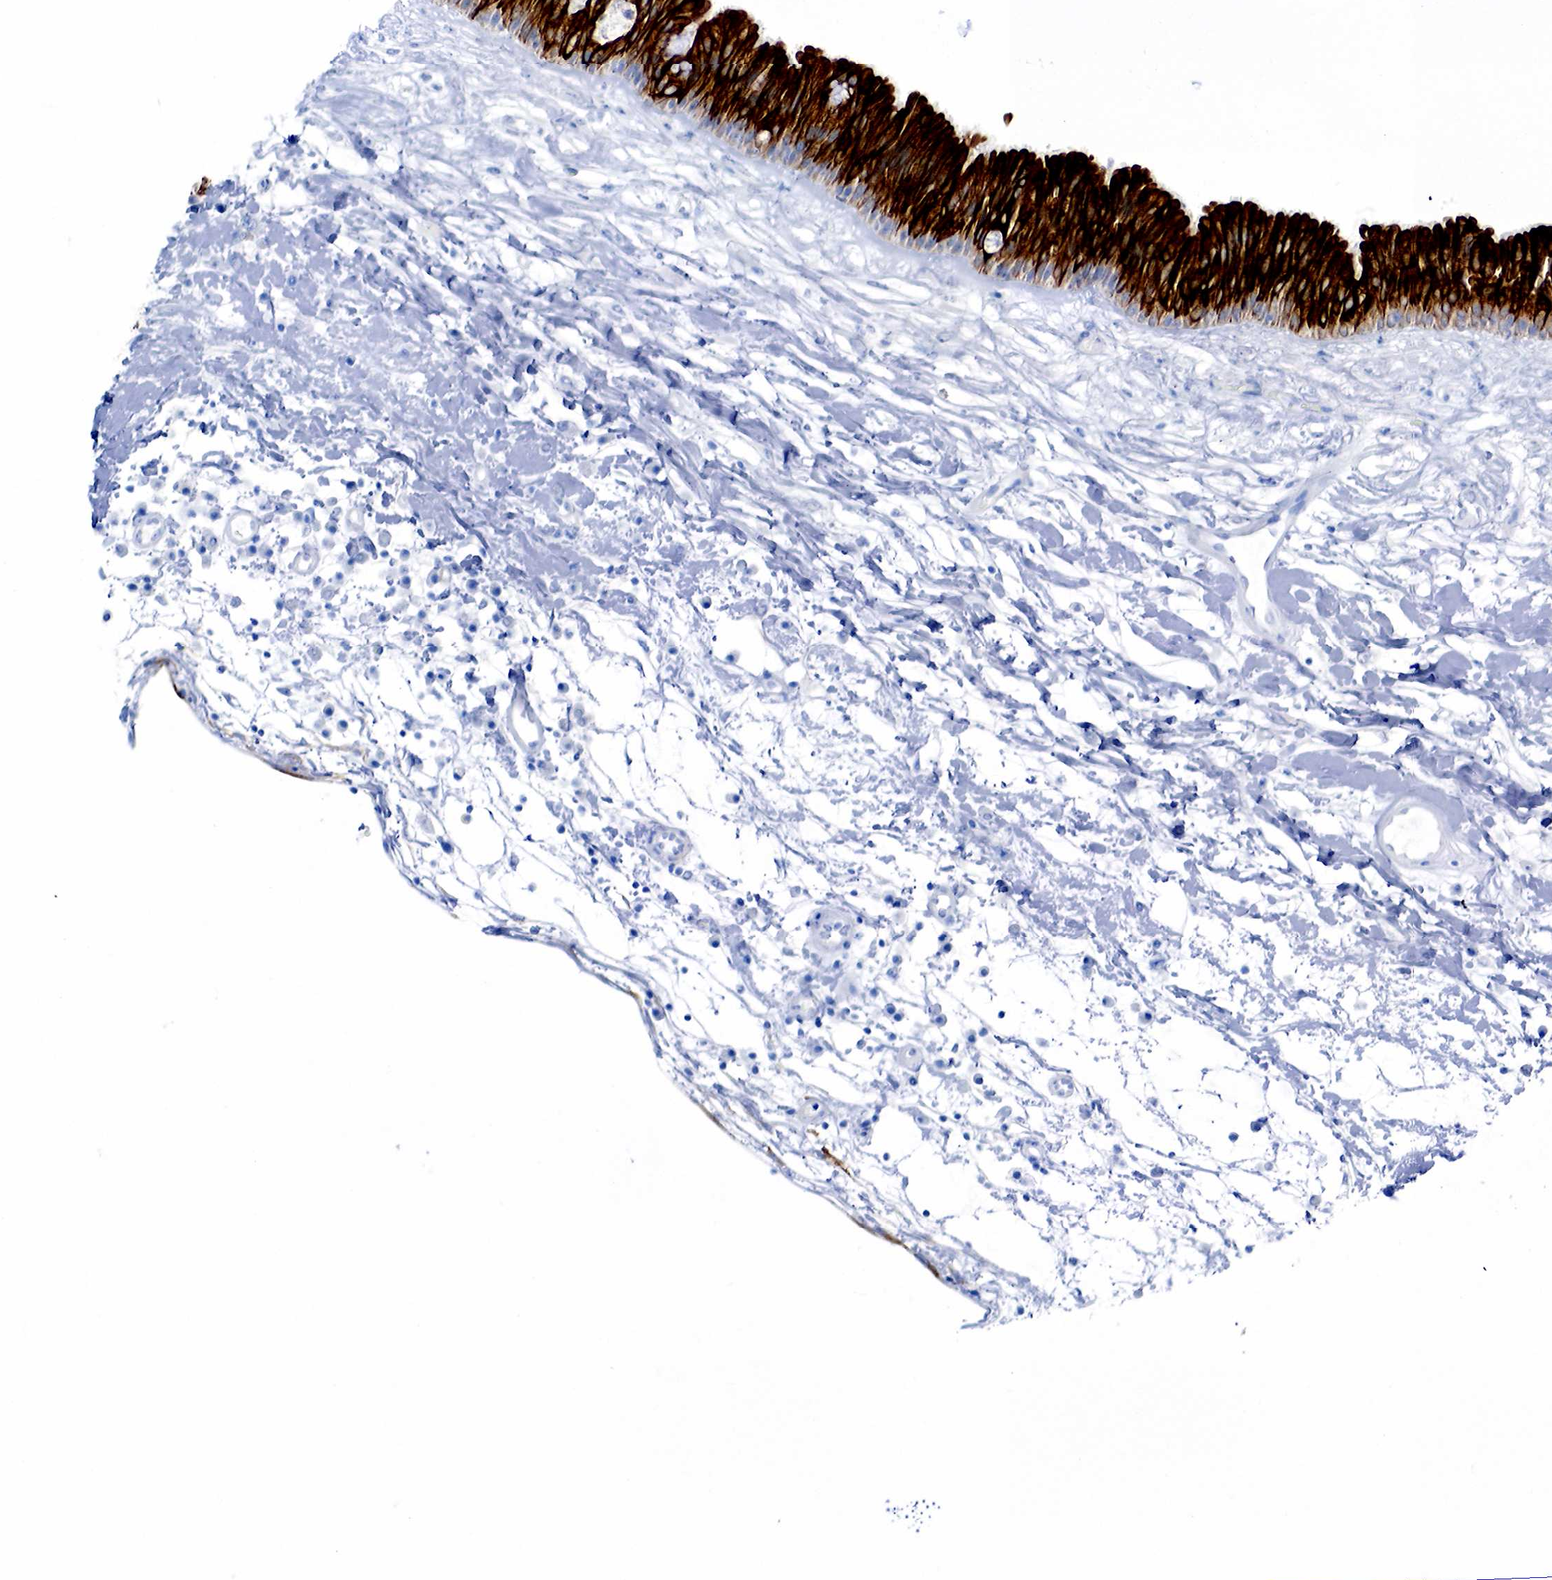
{"staining": {"intensity": "strong", "quantity": ">75%", "location": "cytoplasmic/membranous"}, "tissue": "nasopharynx", "cell_type": "Respiratory epithelial cells", "image_type": "normal", "snomed": [{"axis": "morphology", "description": "Normal tissue, NOS"}, {"axis": "topography", "description": "Nasopharynx"}], "caption": "Strong cytoplasmic/membranous expression is present in approximately >75% of respiratory epithelial cells in normal nasopharynx. The staining was performed using DAB, with brown indicating positive protein expression. Nuclei are stained blue with hematoxylin.", "gene": "KRT18", "patient": {"sex": "male", "age": 13}}